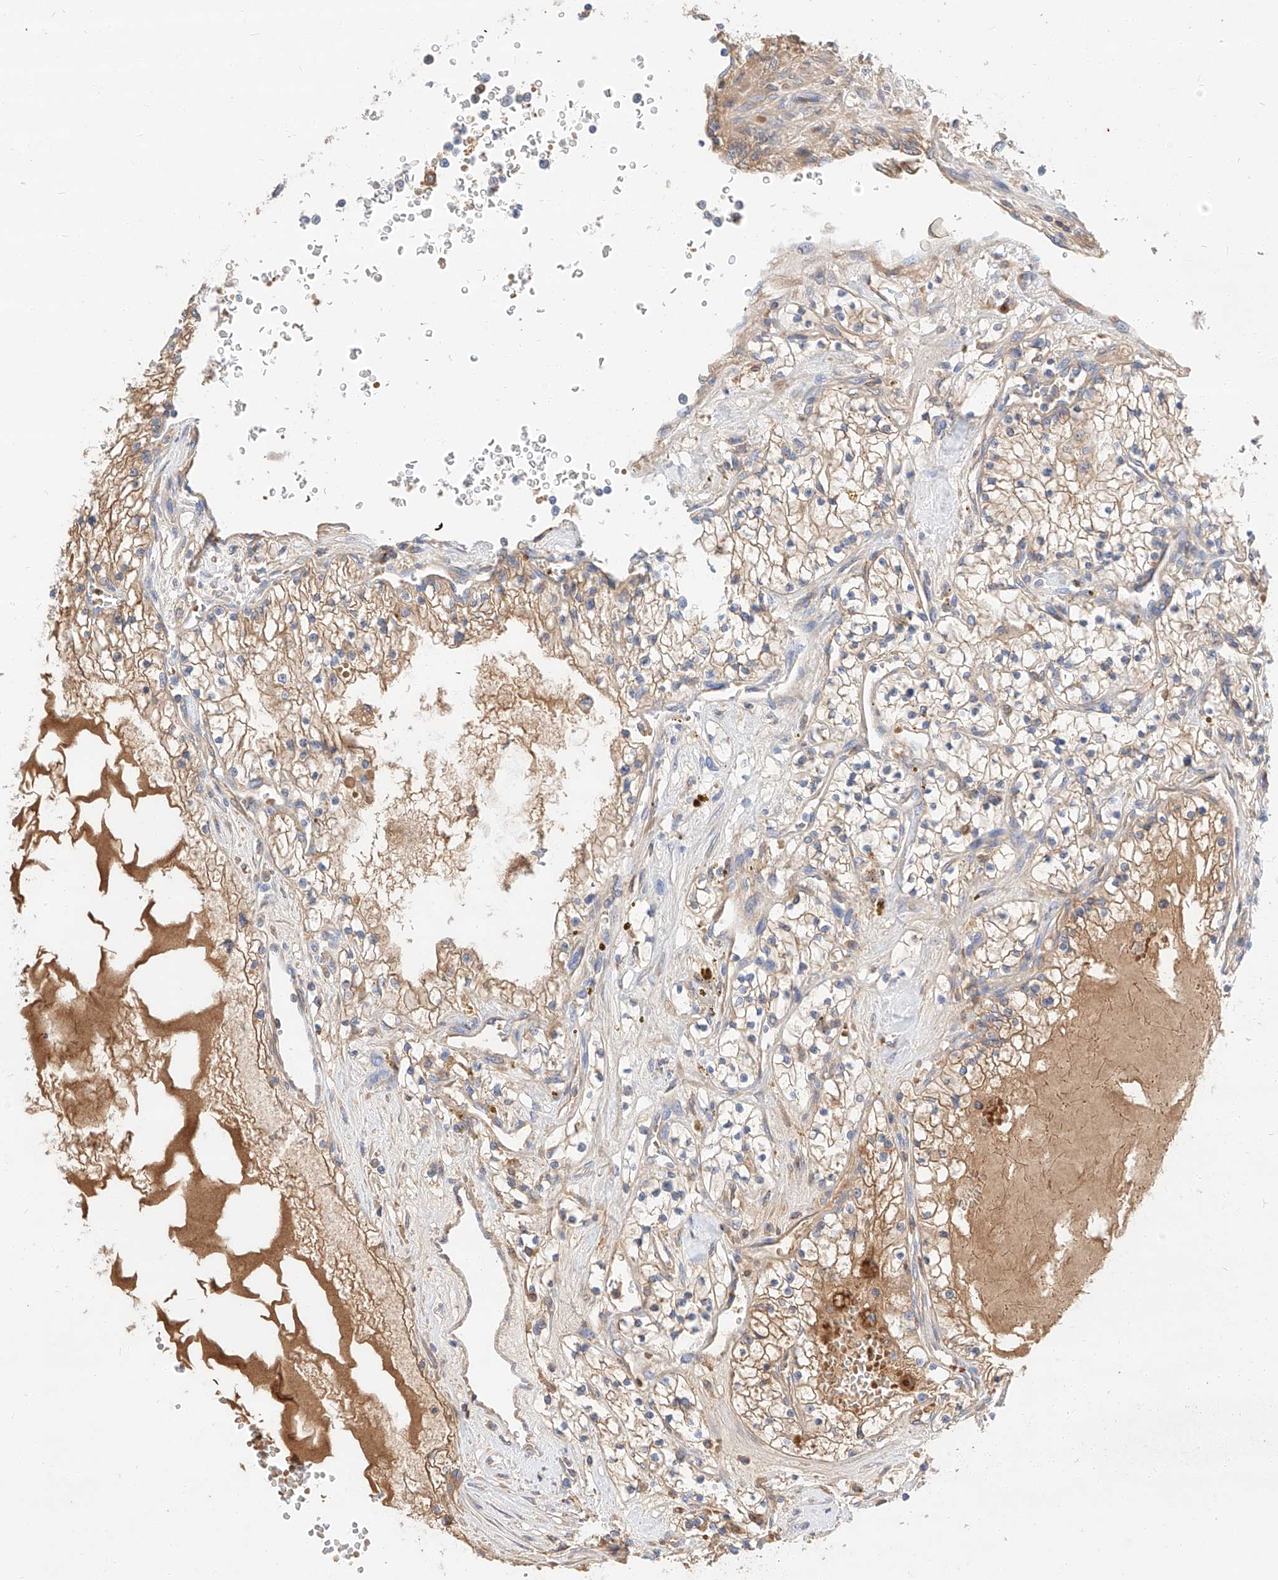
{"staining": {"intensity": "weak", "quantity": ">75%", "location": "cytoplasmic/membranous"}, "tissue": "renal cancer", "cell_type": "Tumor cells", "image_type": "cancer", "snomed": [{"axis": "morphology", "description": "Normal tissue, NOS"}, {"axis": "morphology", "description": "Adenocarcinoma, NOS"}, {"axis": "topography", "description": "Kidney"}], "caption": "The image reveals immunohistochemical staining of renal adenocarcinoma. There is weak cytoplasmic/membranous staining is present in about >75% of tumor cells.", "gene": "MAP7", "patient": {"sex": "male", "age": 68}}